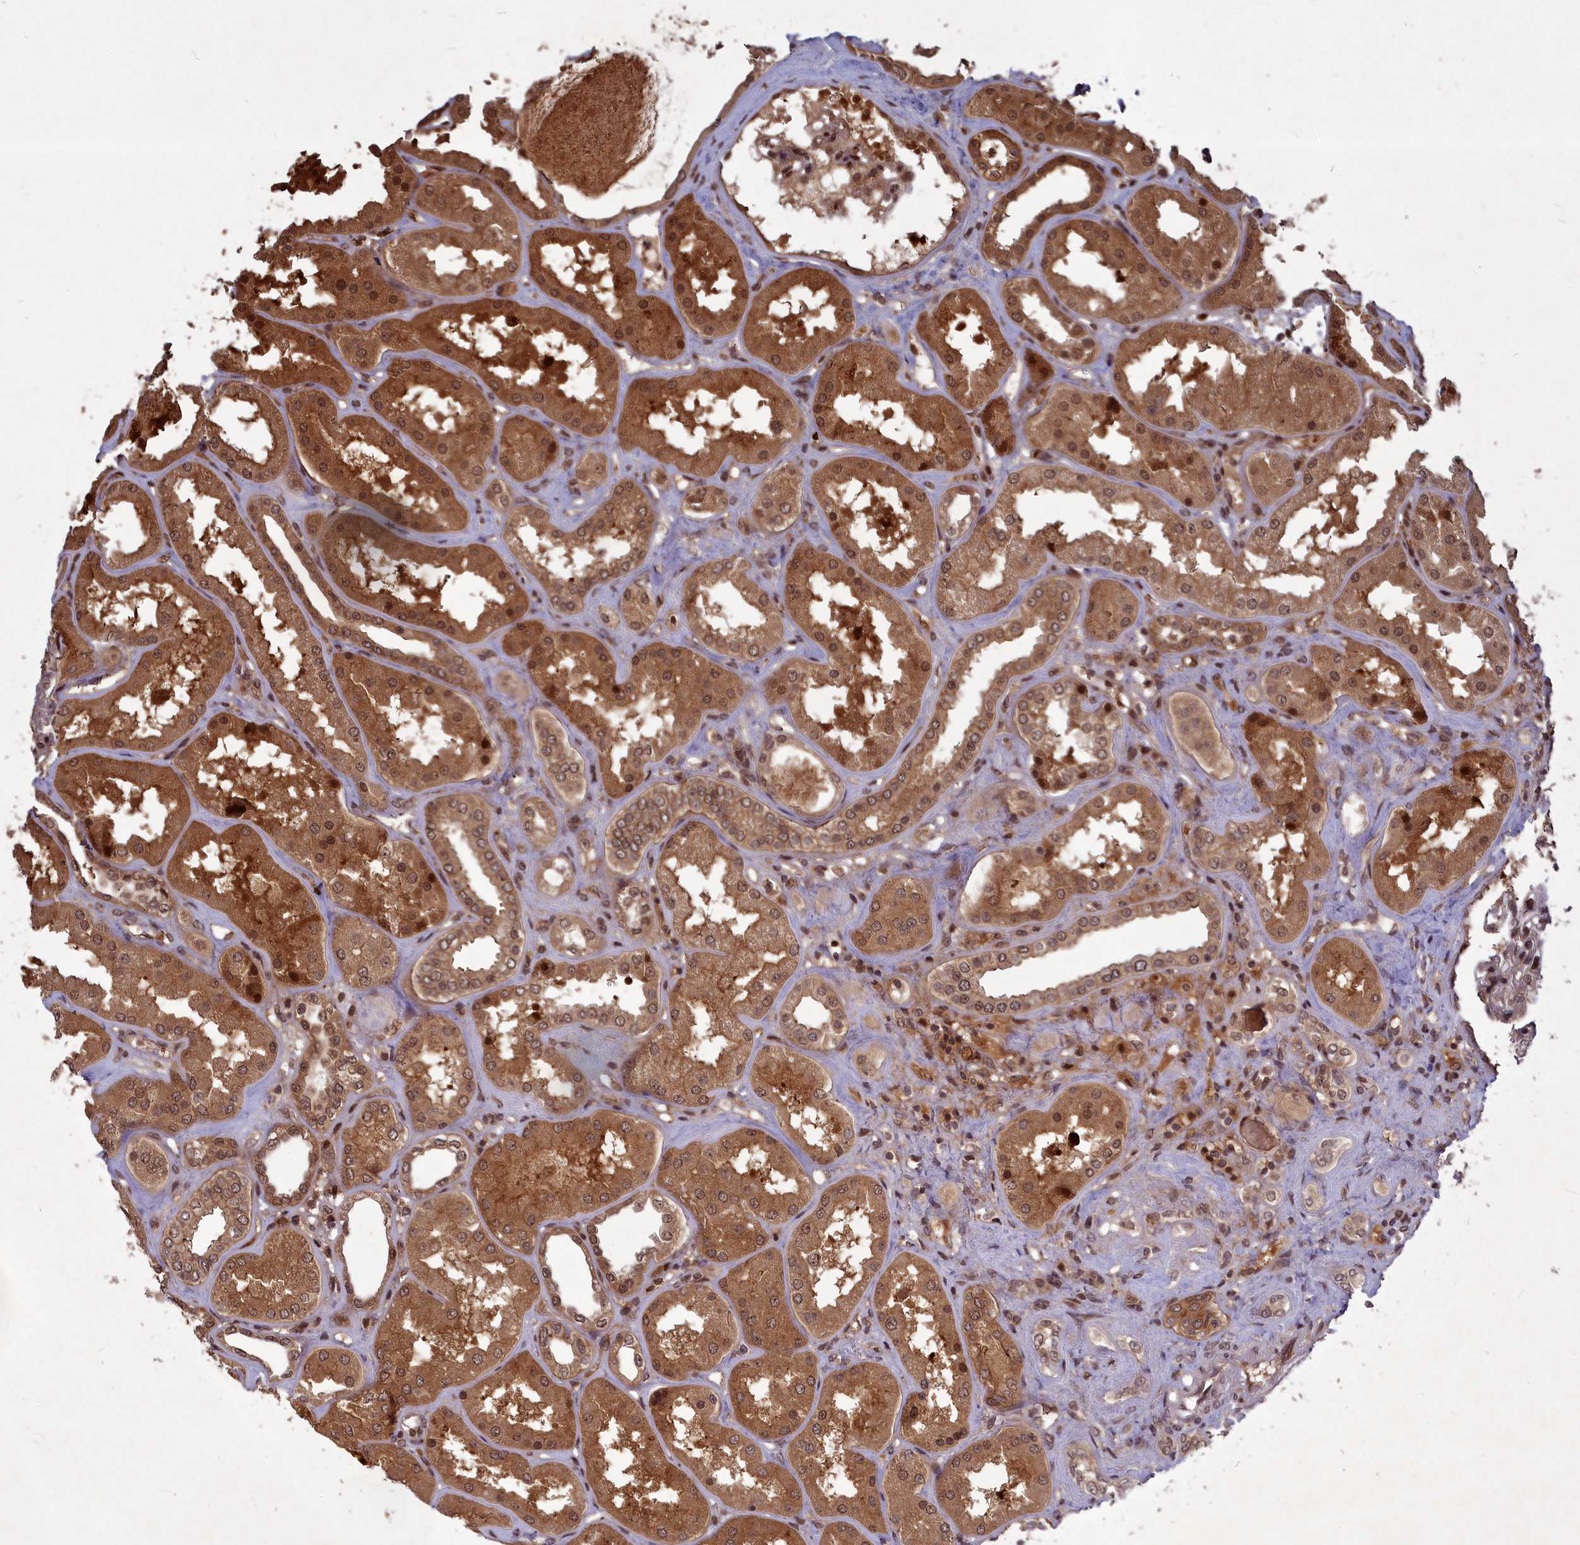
{"staining": {"intensity": "moderate", "quantity": ">75%", "location": "nuclear"}, "tissue": "kidney", "cell_type": "Cells in glomeruli", "image_type": "normal", "snomed": [{"axis": "morphology", "description": "Normal tissue, NOS"}, {"axis": "topography", "description": "Kidney"}], "caption": "Immunohistochemical staining of benign human kidney displays medium levels of moderate nuclear expression in approximately >75% of cells in glomeruli. Nuclei are stained in blue.", "gene": "SRMS", "patient": {"sex": "female", "age": 56}}